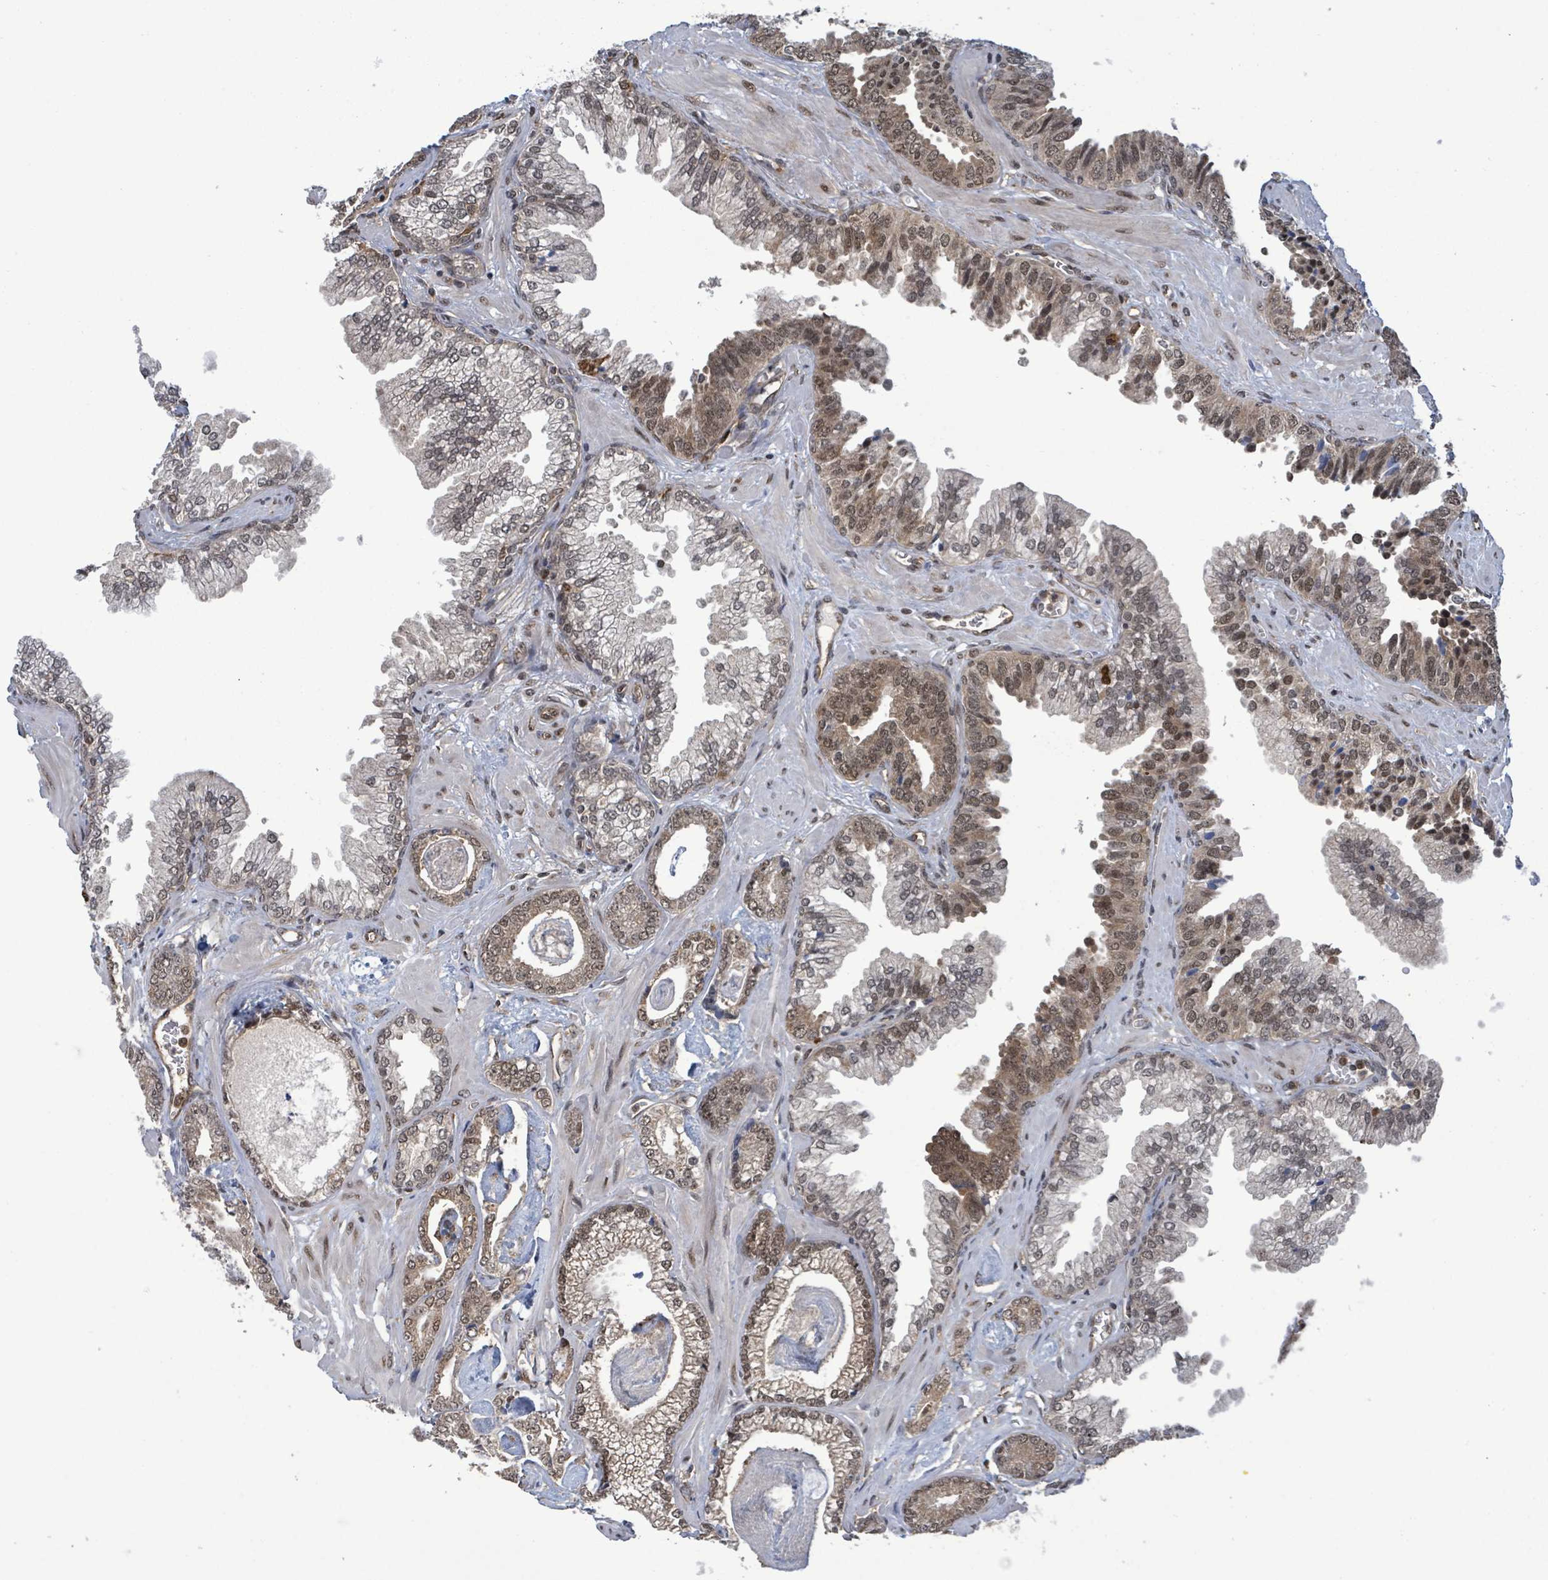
{"staining": {"intensity": "moderate", "quantity": "25%-75%", "location": "cytoplasmic/membranous,nuclear"}, "tissue": "prostate cancer", "cell_type": "Tumor cells", "image_type": "cancer", "snomed": [{"axis": "morphology", "description": "Adenocarcinoma, Low grade"}, {"axis": "topography", "description": "Prostate"}], "caption": "Approximately 25%-75% of tumor cells in prostate cancer (adenocarcinoma (low-grade)) exhibit moderate cytoplasmic/membranous and nuclear protein staining as visualized by brown immunohistochemical staining.", "gene": "KLC1", "patient": {"sex": "male", "age": 60}}